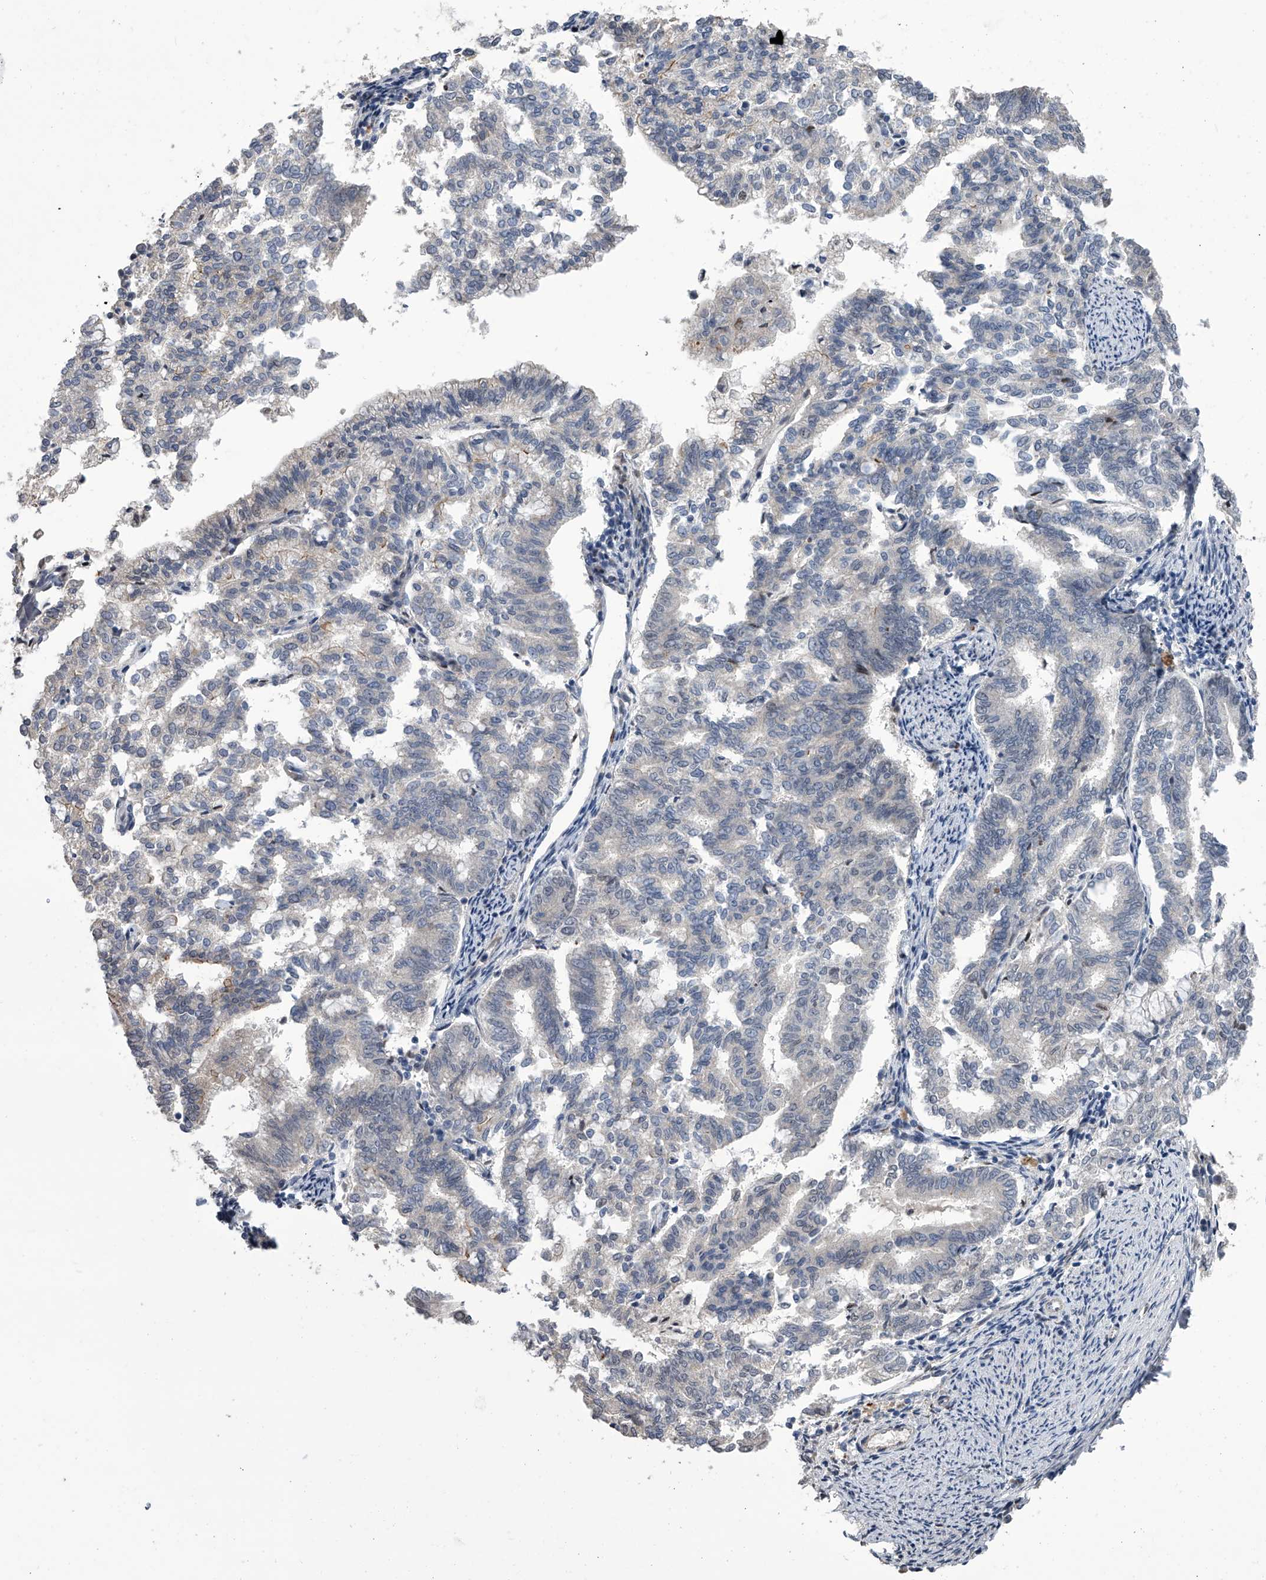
{"staining": {"intensity": "negative", "quantity": "none", "location": "none"}, "tissue": "endometrial cancer", "cell_type": "Tumor cells", "image_type": "cancer", "snomed": [{"axis": "morphology", "description": "Adenocarcinoma, NOS"}, {"axis": "topography", "description": "Endometrium"}], "caption": "A high-resolution photomicrograph shows IHC staining of endometrial cancer (adenocarcinoma), which exhibits no significant expression in tumor cells. Brightfield microscopy of IHC stained with DAB (brown) and hematoxylin (blue), captured at high magnification.", "gene": "ZNF426", "patient": {"sex": "female", "age": 79}}